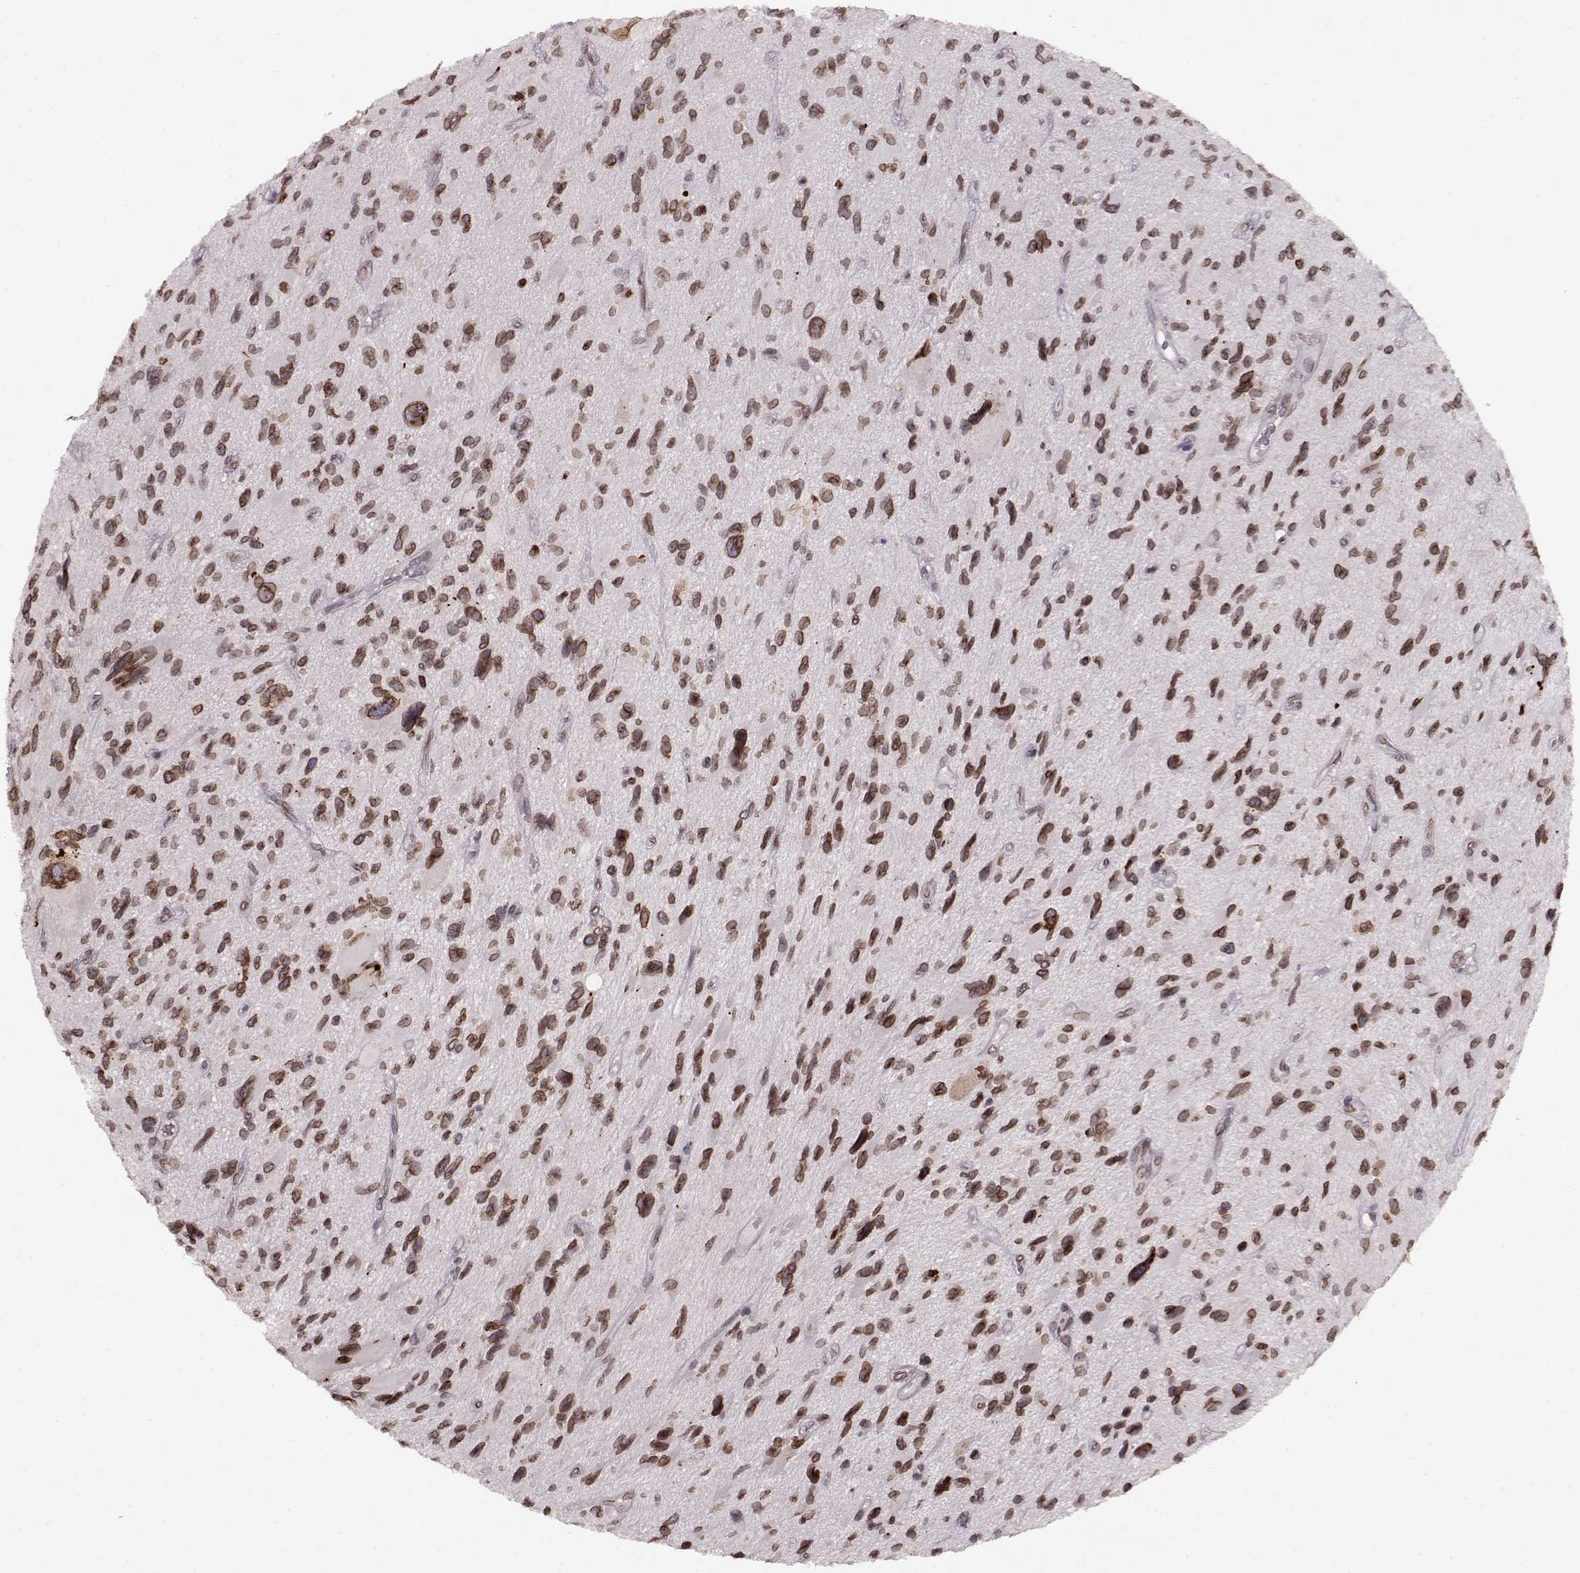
{"staining": {"intensity": "strong", "quantity": ">75%", "location": "cytoplasmic/membranous,nuclear"}, "tissue": "glioma", "cell_type": "Tumor cells", "image_type": "cancer", "snomed": [{"axis": "morphology", "description": "Glioma, malignant, NOS"}, {"axis": "morphology", "description": "Glioma, malignant, High grade"}, {"axis": "topography", "description": "Brain"}], "caption": "There is high levels of strong cytoplasmic/membranous and nuclear positivity in tumor cells of glioma, as demonstrated by immunohistochemical staining (brown color).", "gene": "DCAF12", "patient": {"sex": "female", "age": 71}}